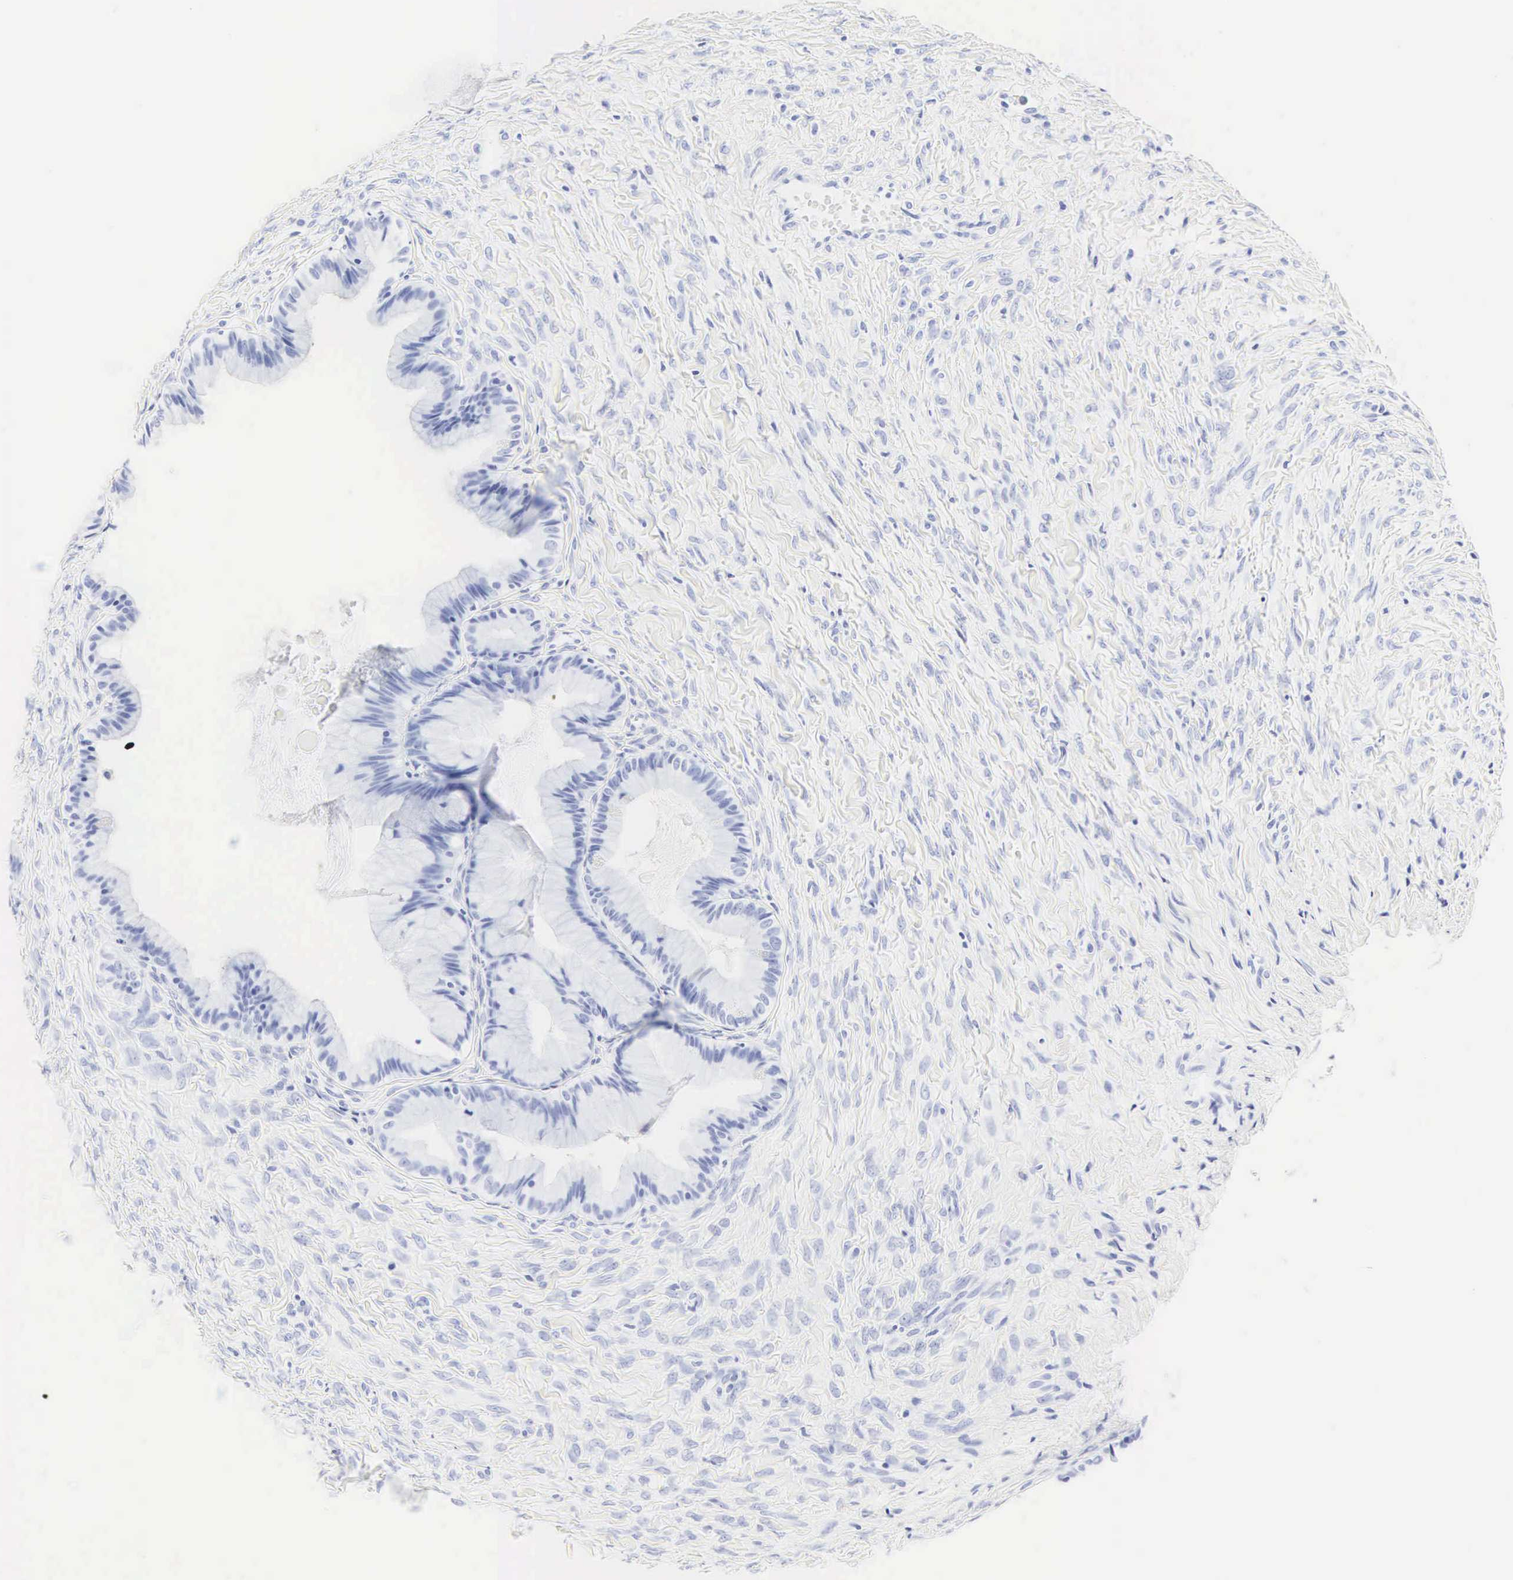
{"staining": {"intensity": "negative", "quantity": "none", "location": "none"}, "tissue": "ovarian cancer", "cell_type": "Tumor cells", "image_type": "cancer", "snomed": [{"axis": "morphology", "description": "Cystadenocarcinoma, mucinous, NOS"}, {"axis": "topography", "description": "Ovary"}], "caption": "Human ovarian cancer stained for a protein using IHC reveals no positivity in tumor cells.", "gene": "CGB3", "patient": {"sex": "female", "age": 41}}